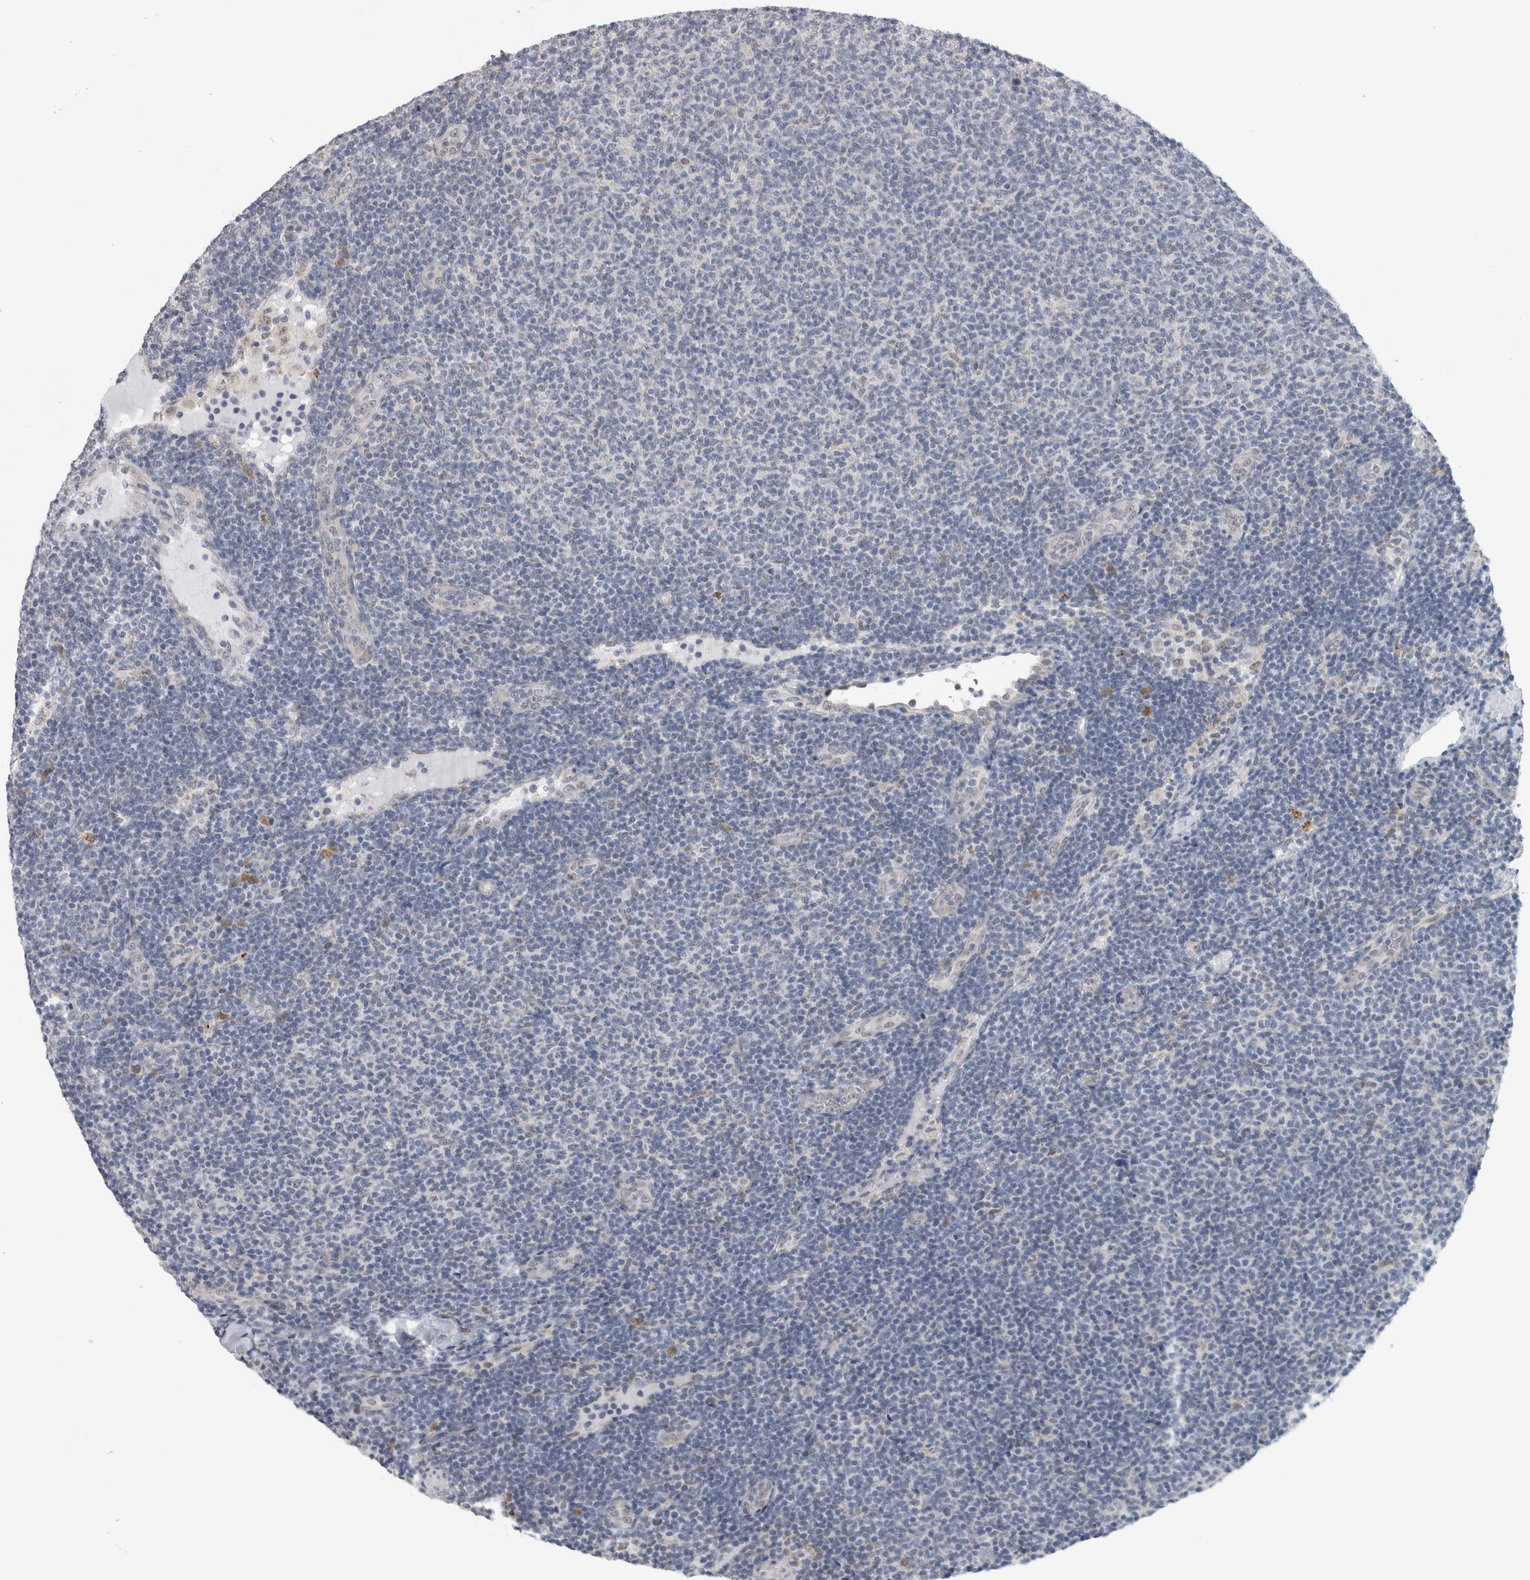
{"staining": {"intensity": "negative", "quantity": "none", "location": "none"}, "tissue": "lymphoma", "cell_type": "Tumor cells", "image_type": "cancer", "snomed": [{"axis": "morphology", "description": "Malignant lymphoma, non-Hodgkin's type, Low grade"}, {"axis": "topography", "description": "Lymph node"}], "caption": "Immunohistochemistry of low-grade malignant lymphoma, non-Hodgkin's type displays no expression in tumor cells.", "gene": "TMEM242", "patient": {"sex": "male", "age": 66}}